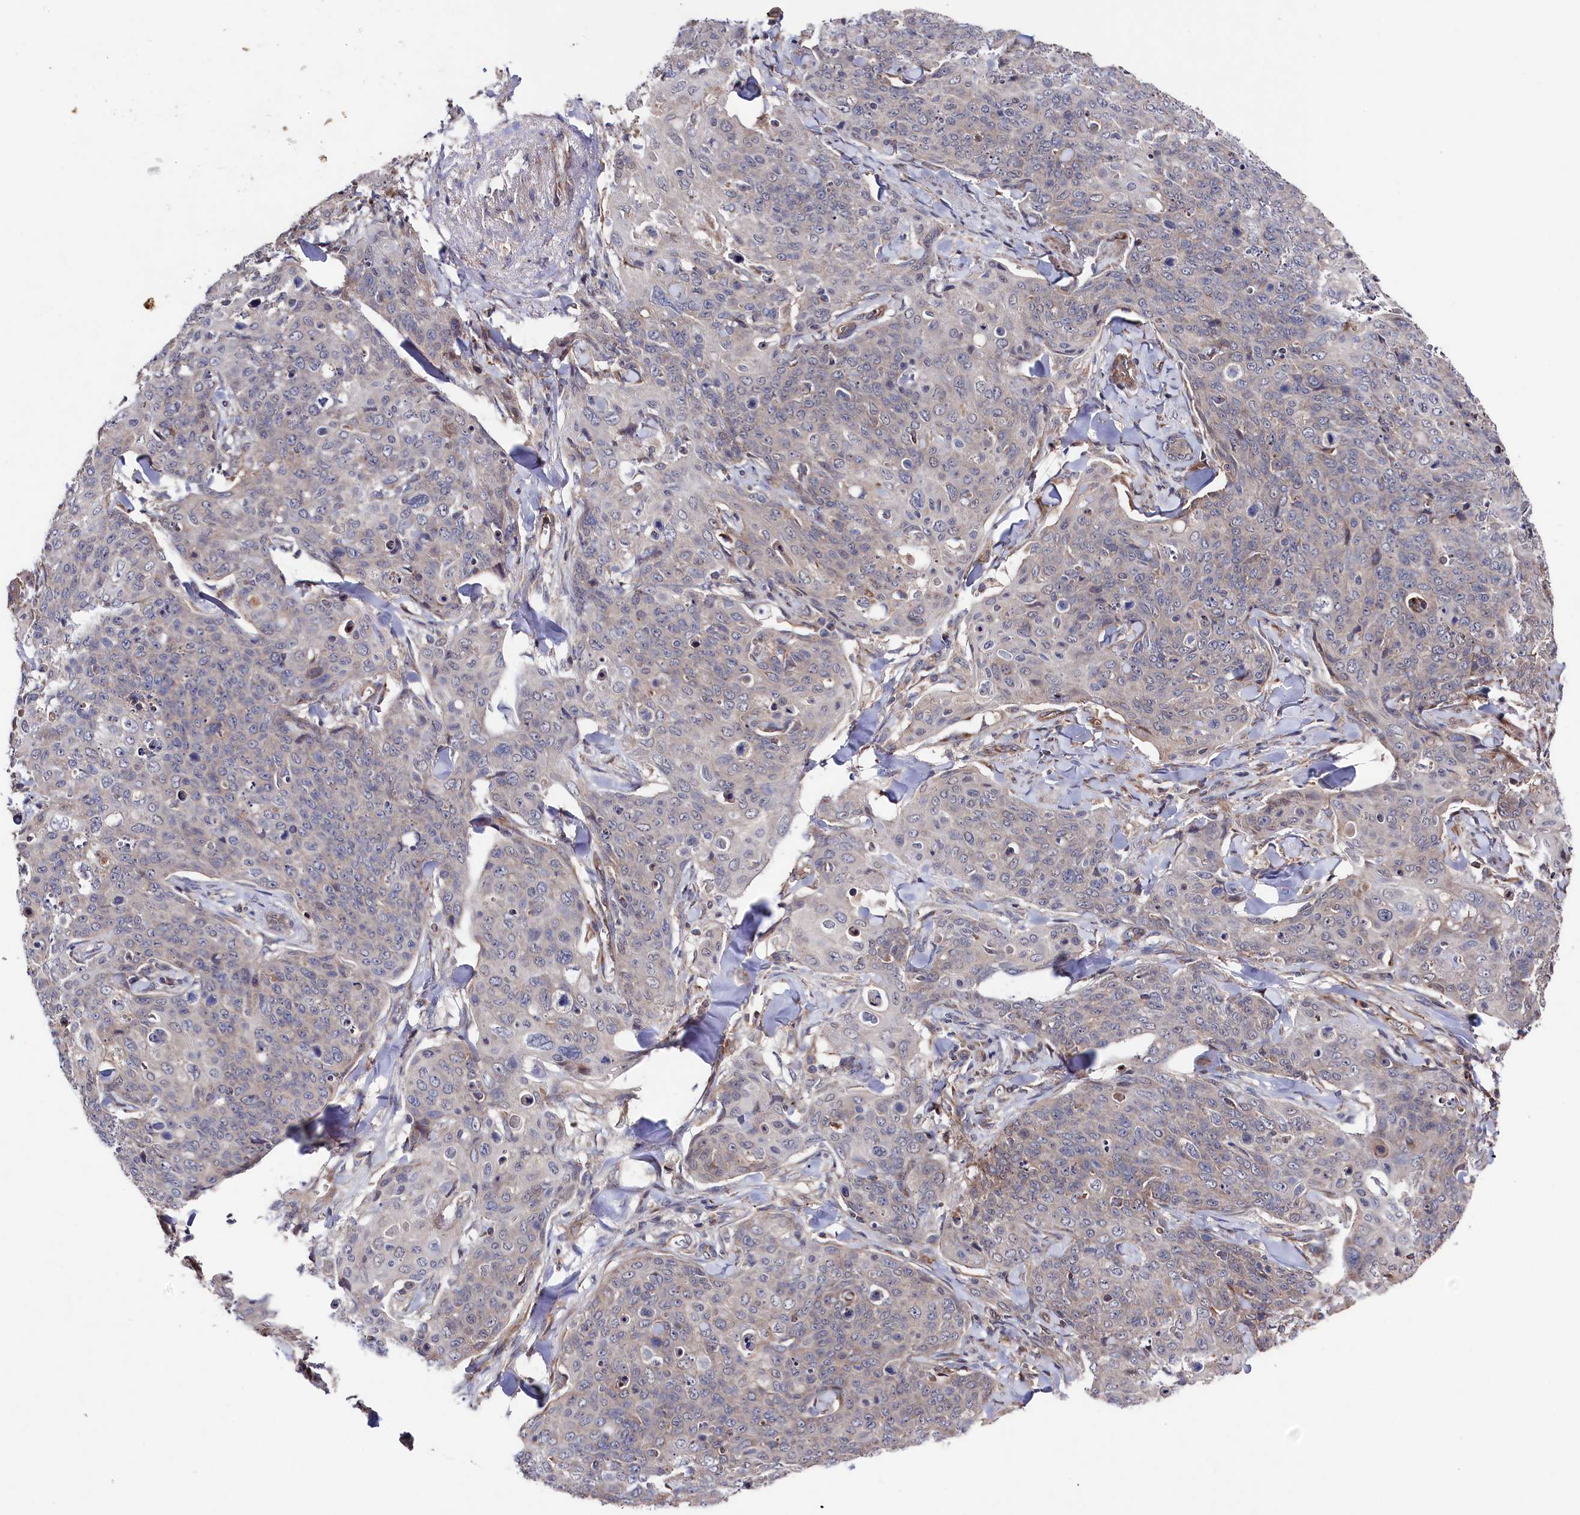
{"staining": {"intensity": "moderate", "quantity": "<25%", "location": "cytoplasmic/membranous"}, "tissue": "skin cancer", "cell_type": "Tumor cells", "image_type": "cancer", "snomed": [{"axis": "morphology", "description": "Squamous cell carcinoma, NOS"}, {"axis": "topography", "description": "Skin"}, {"axis": "topography", "description": "Vulva"}], "caption": "Brown immunohistochemical staining in human skin cancer demonstrates moderate cytoplasmic/membranous positivity in approximately <25% of tumor cells.", "gene": "SUPV3L1", "patient": {"sex": "female", "age": 85}}